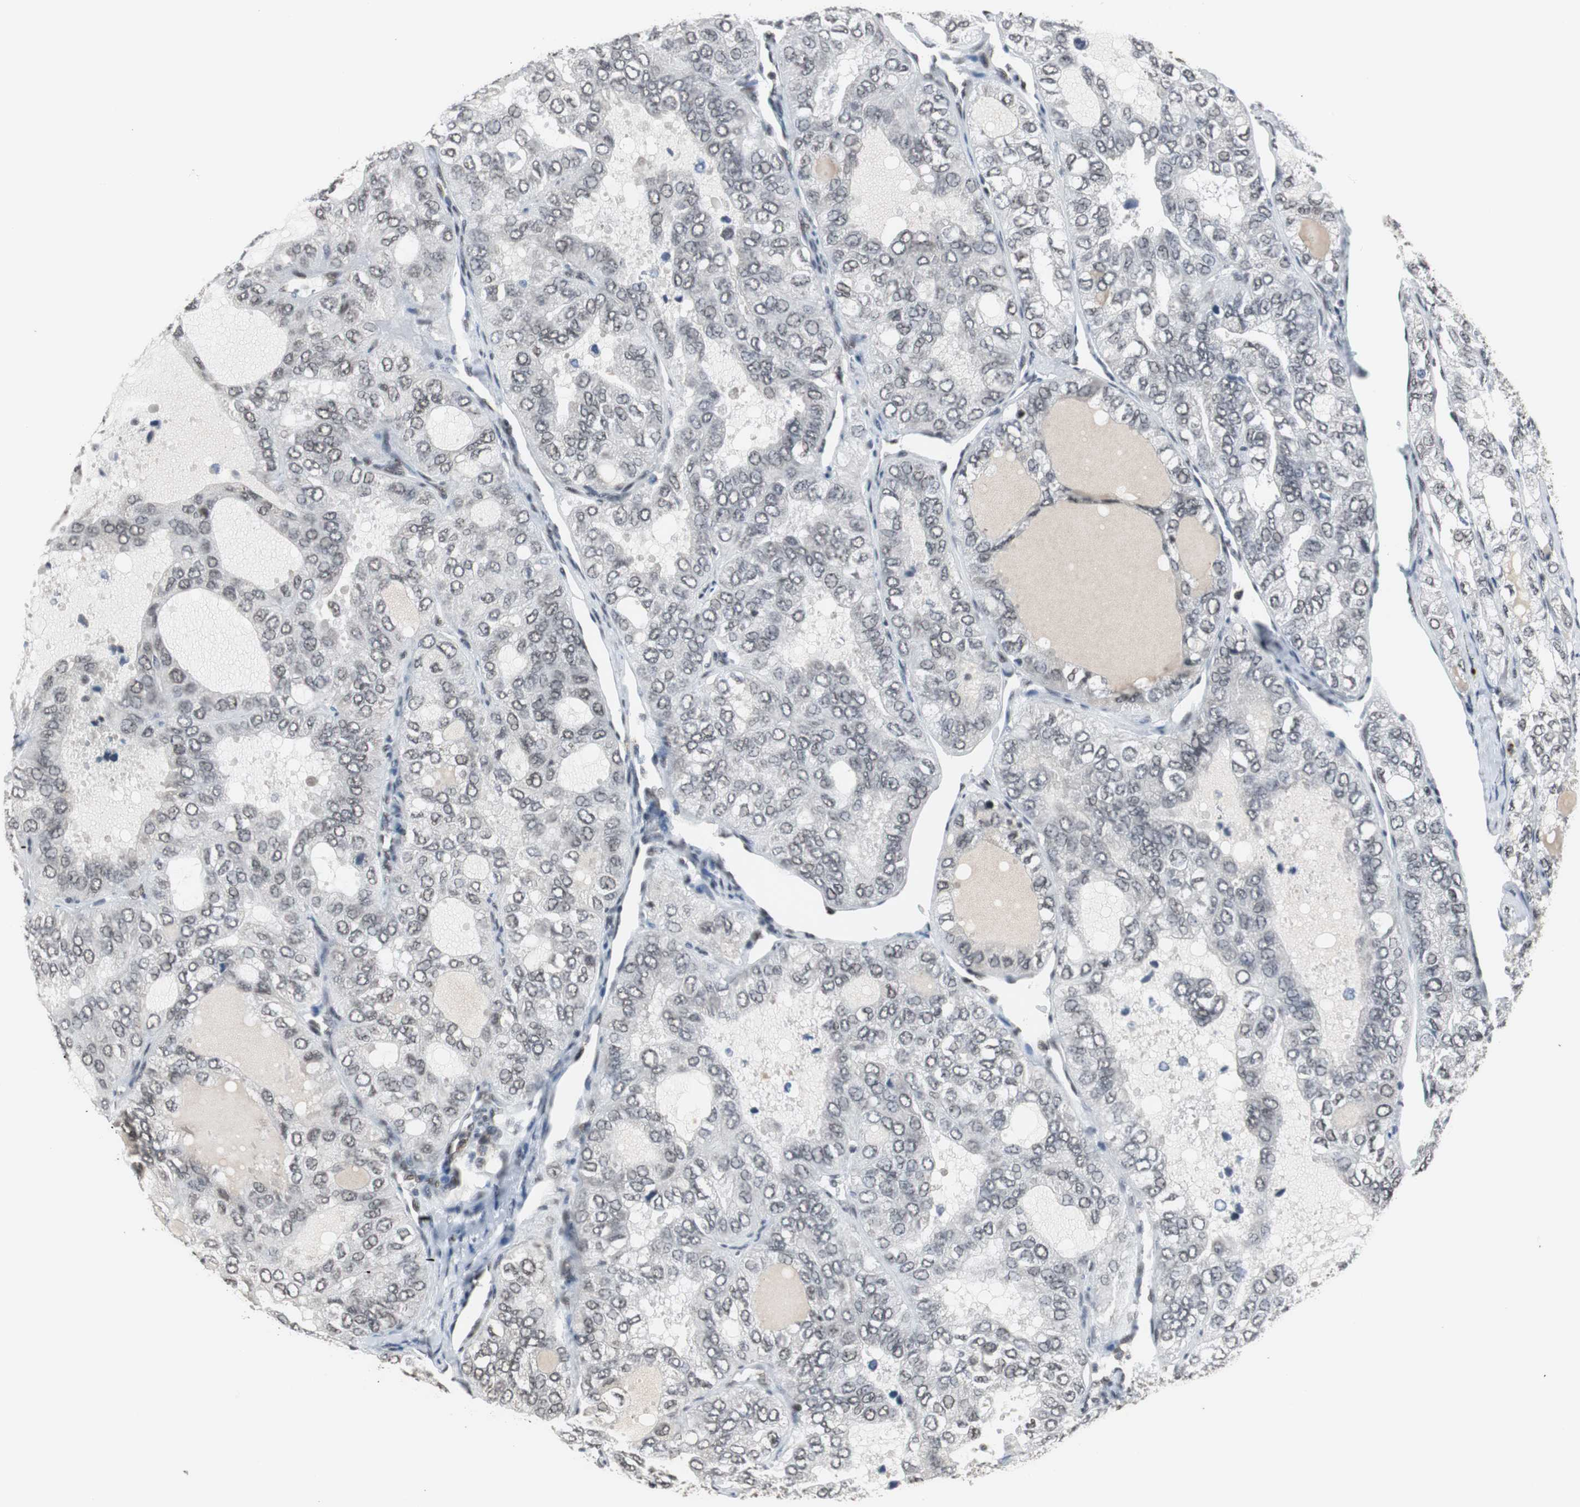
{"staining": {"intensity": "weak", "quantity": ">75%", "location": "nuclear"}, "tissue": "thyroid cancer", "cell_type": "Tumor cells", "image_type": "cancer", "snomed": [{"axis": "morphology", "description": "Follicular adenoma carcinoma, NOS"}, {"axis": "topography", "description": "Thyroid gland"}], "caption": "Human thyroid follicular adenoma carcinoma stained for a protein (brown) demonstrates weak nuclear positive staining in approximately >75% of tumor cells.", "gene": "CDK9", "patient": {"sex": "male", "age": 75}}